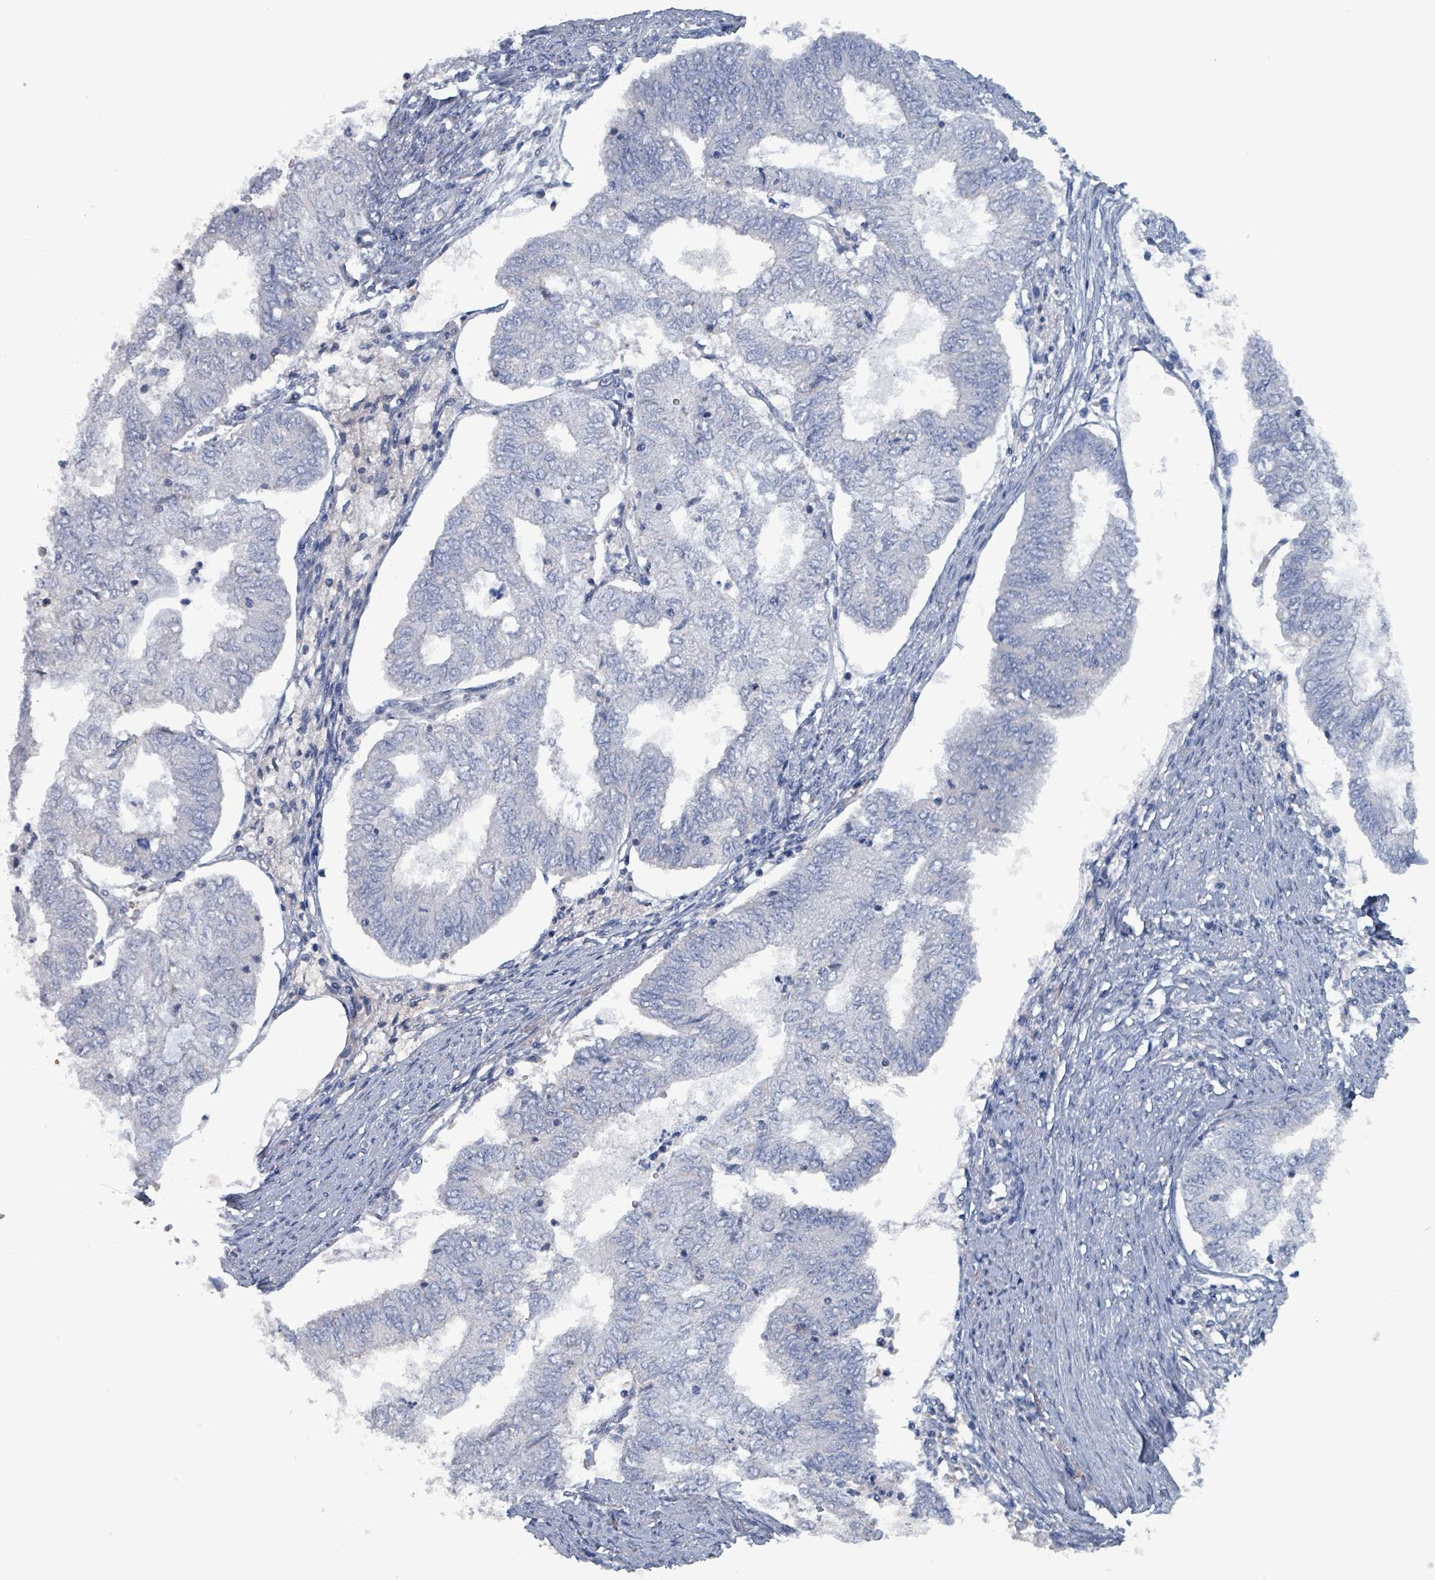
{"staining": {"intensity": "negative", "quantity": "none", "location": "none"}, "tissue": "endometrial cancer", "cell_type": "Tumor cells", "image_type": "cancer", "snomed": [{"axis": "morphology", "description": "Adenocarcinoma, NOS"}, {"axis": "topography", "description": "Endometrium"}], "caption": "IHC image of neoplastic tissue: endometrial cancer stained with DAB (3,3'-diaminobenzidine) reveals no significant protein positivity in tumor cells.", "gene": "TAAR5", "patient": {"sex": "female", "age": 68}}